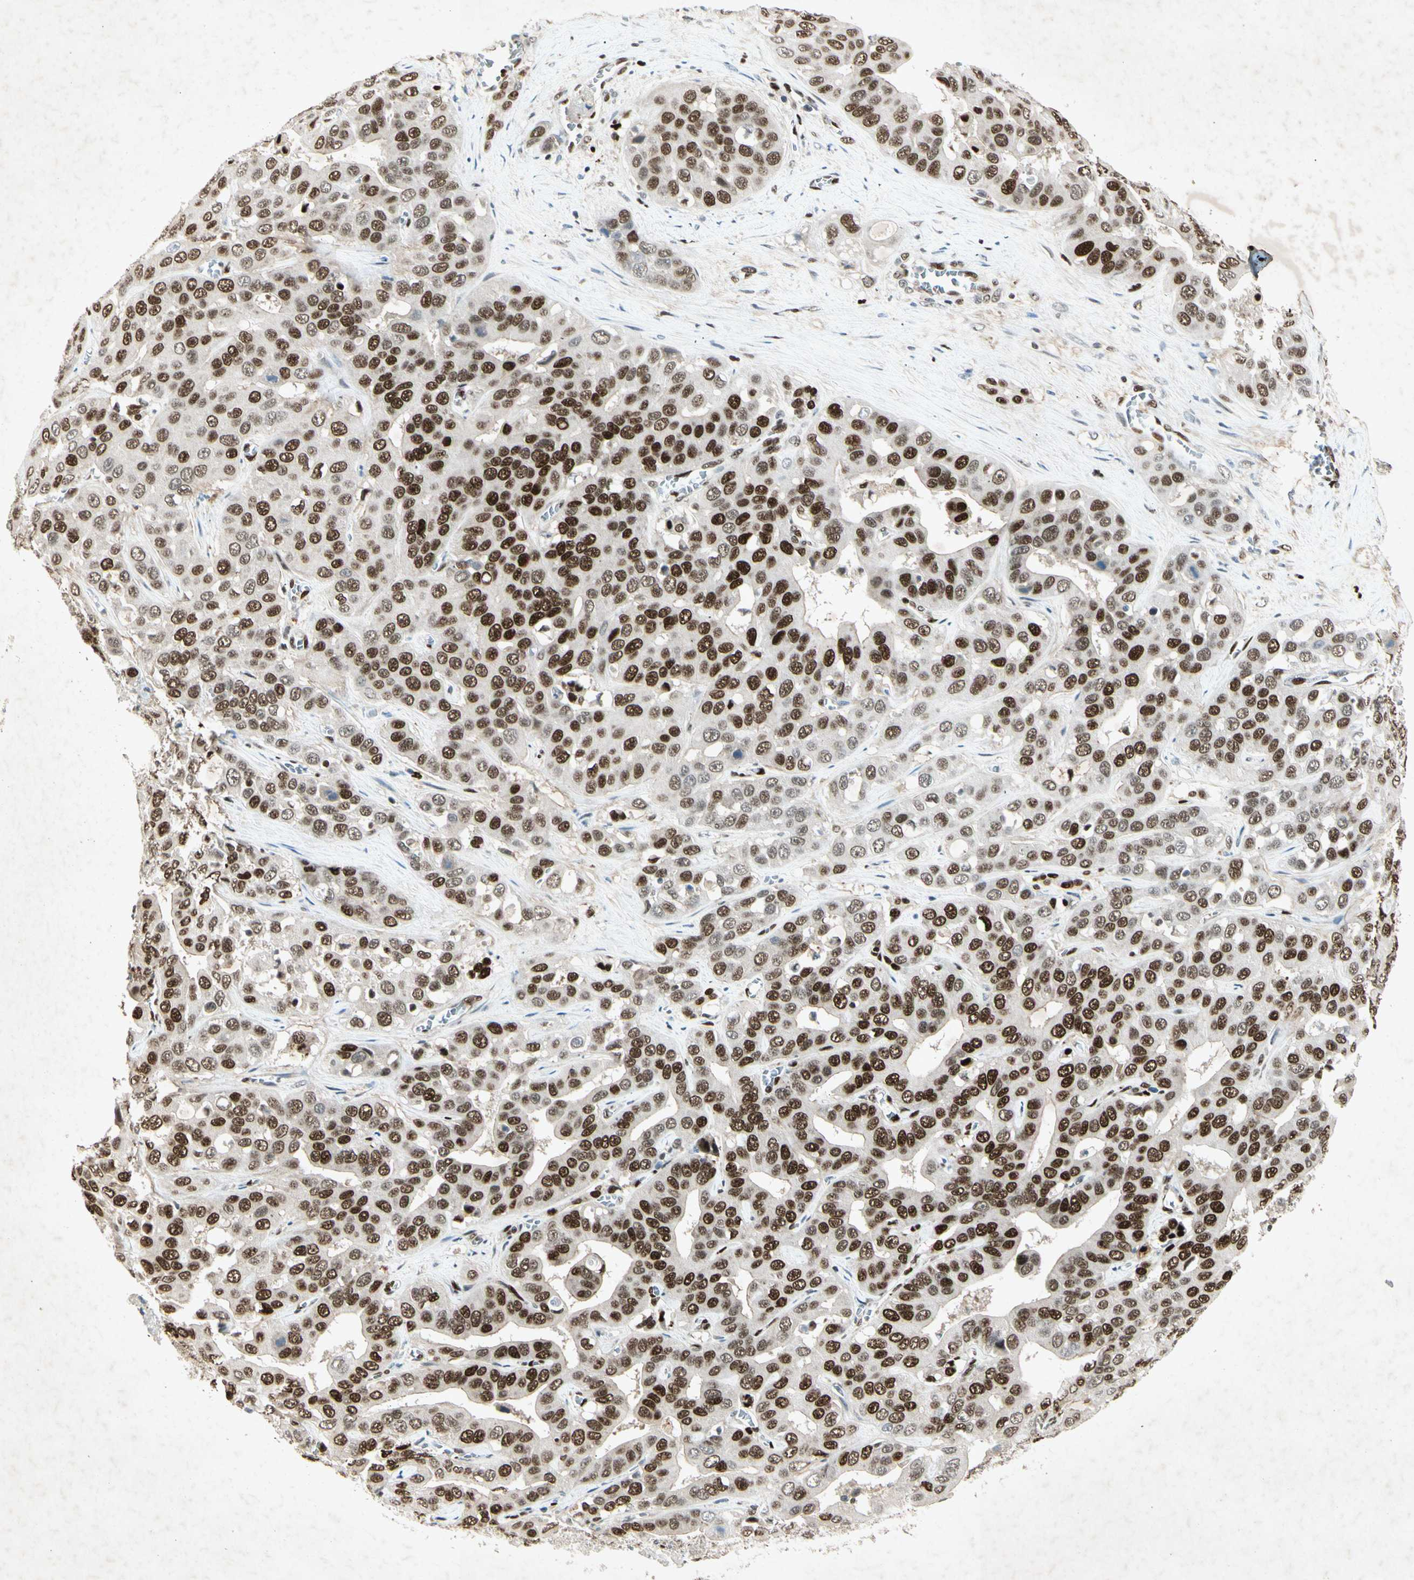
{"staining": {"intensity": "strong", "quantity": ">75%", "location": "nuclear"}, "tissue": "liver cancer", "cell_type": "Tumor cells", "image_type": "cancer", "snomed": [{"axis": "morphology", "description": "Cholangiocarcinoma"}, {"axis": "topography", "description": "Liver"}], "caption": "Immunohistochemistry (IHC) staining of cholangiocarcinoma (liver), which exhibits high levels of strong nuclear positivity in about >75% of tumor cells indicating strong nuclear protein staining. The staining was performed using DAB (3,3'-diaminobenzidine) (brown) for protein detection and nuclei were counterstained in hematoxylin (blue).", "gene": "RNF43", "patient": {"sex": "female", "age": 52}}